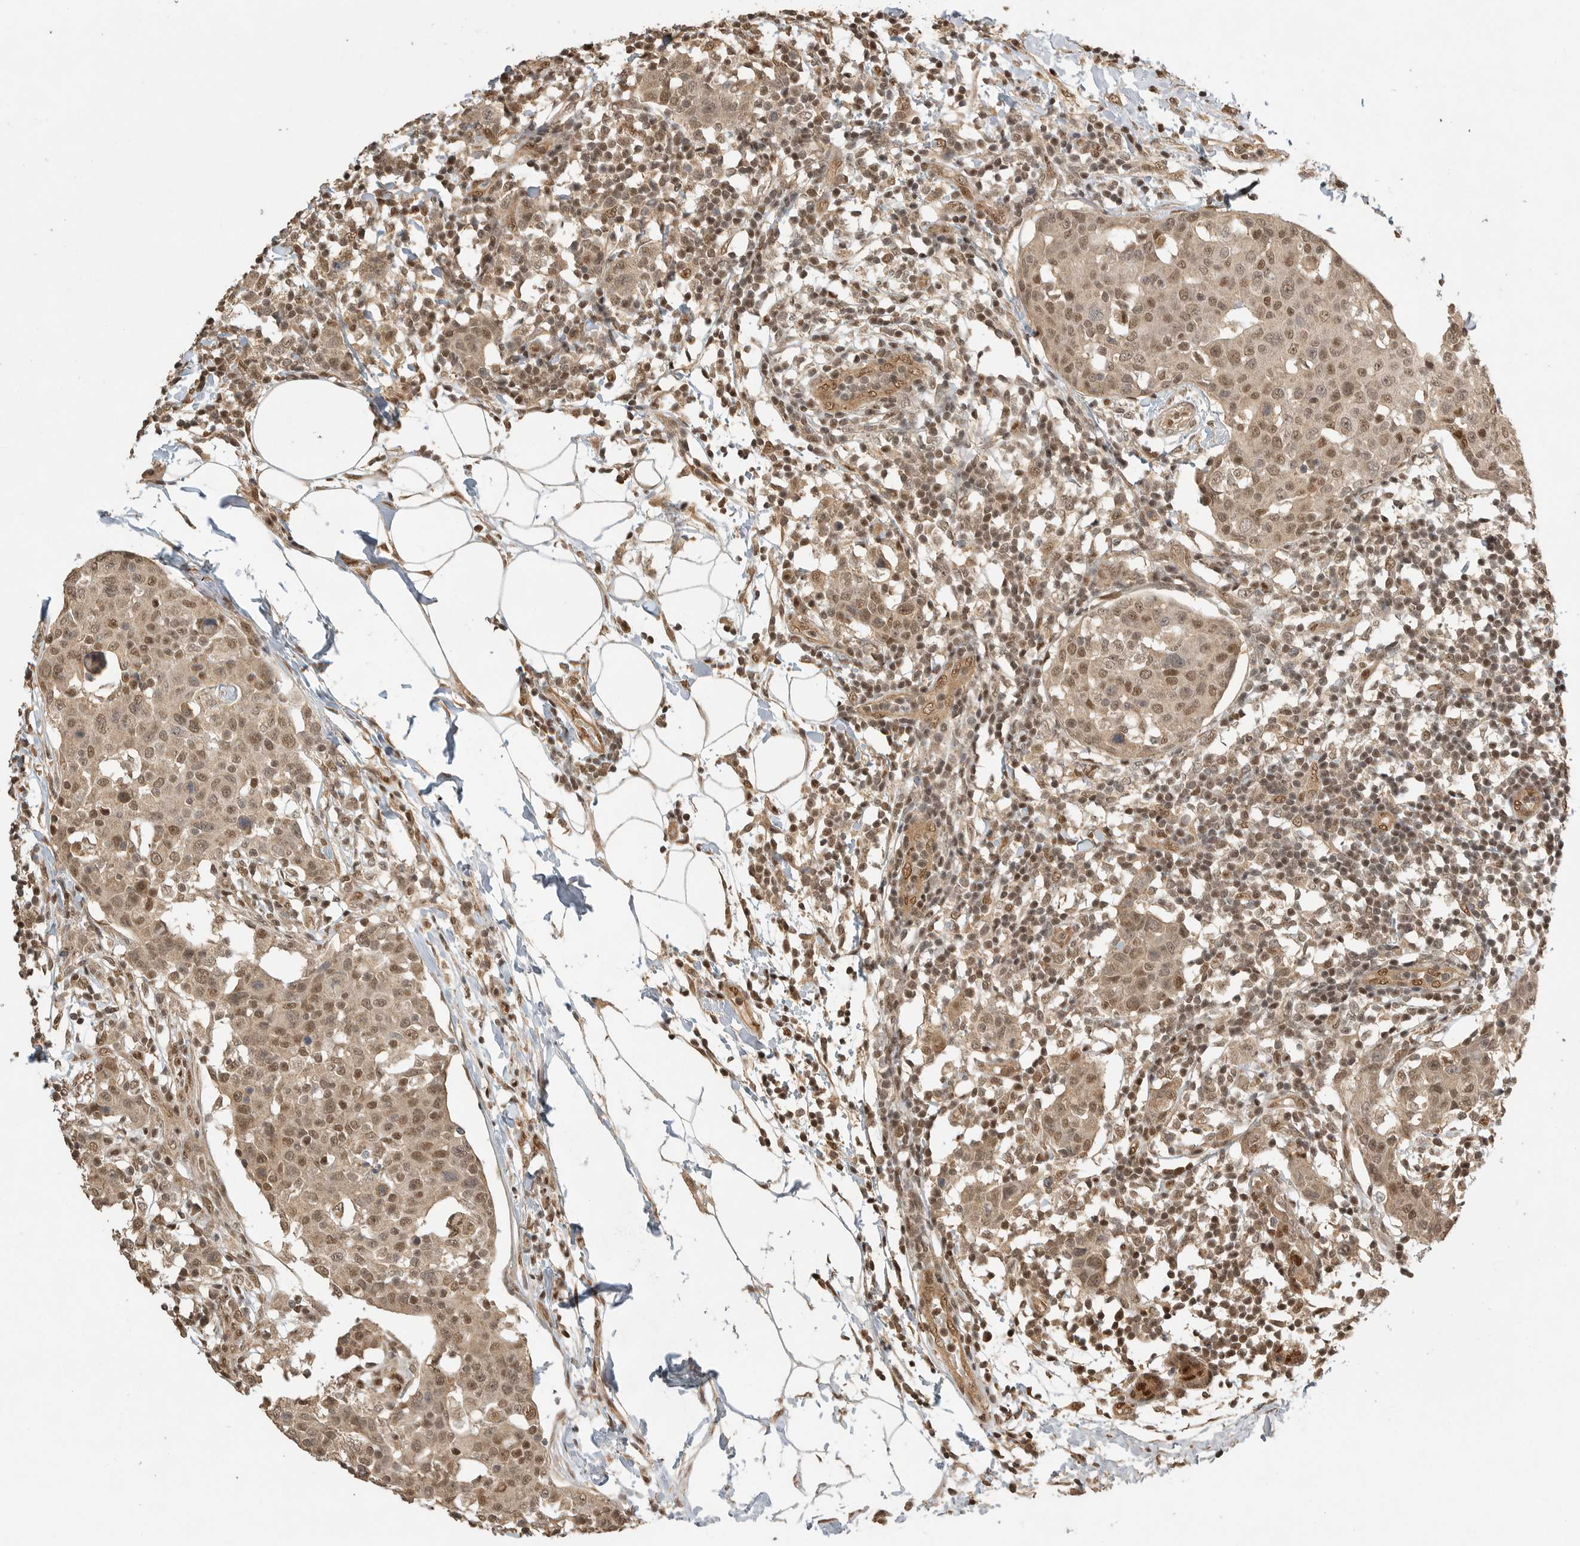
{"staining": {"intensity": "moderate", "quantity": ">75%", "location": "cytoplasmic/membranous,nuclear"}, "tissue": "breast cancer", "cell_type": "Tumor cells", "image_type": "cancer", "snomed": [{"axis": "morphology", "description": "Normal tissue, NOS"}, {"axis": "morphology", "description": "Duct carcinoma"}, {"axis": "topography", "description": "Breast"}], "caption": "The immunohistochemical stain shows moderate cytoplasmic/membranous and nuclear staining in tumor cells of breast invasive ductal carcinoma tissue. (DAB (3,3'-diaminobenzidine) IHC, brown staining for protein, blue staining for nuclei).", "gene": "DFFA", "patient": {"sex": "female", "age": 37}}